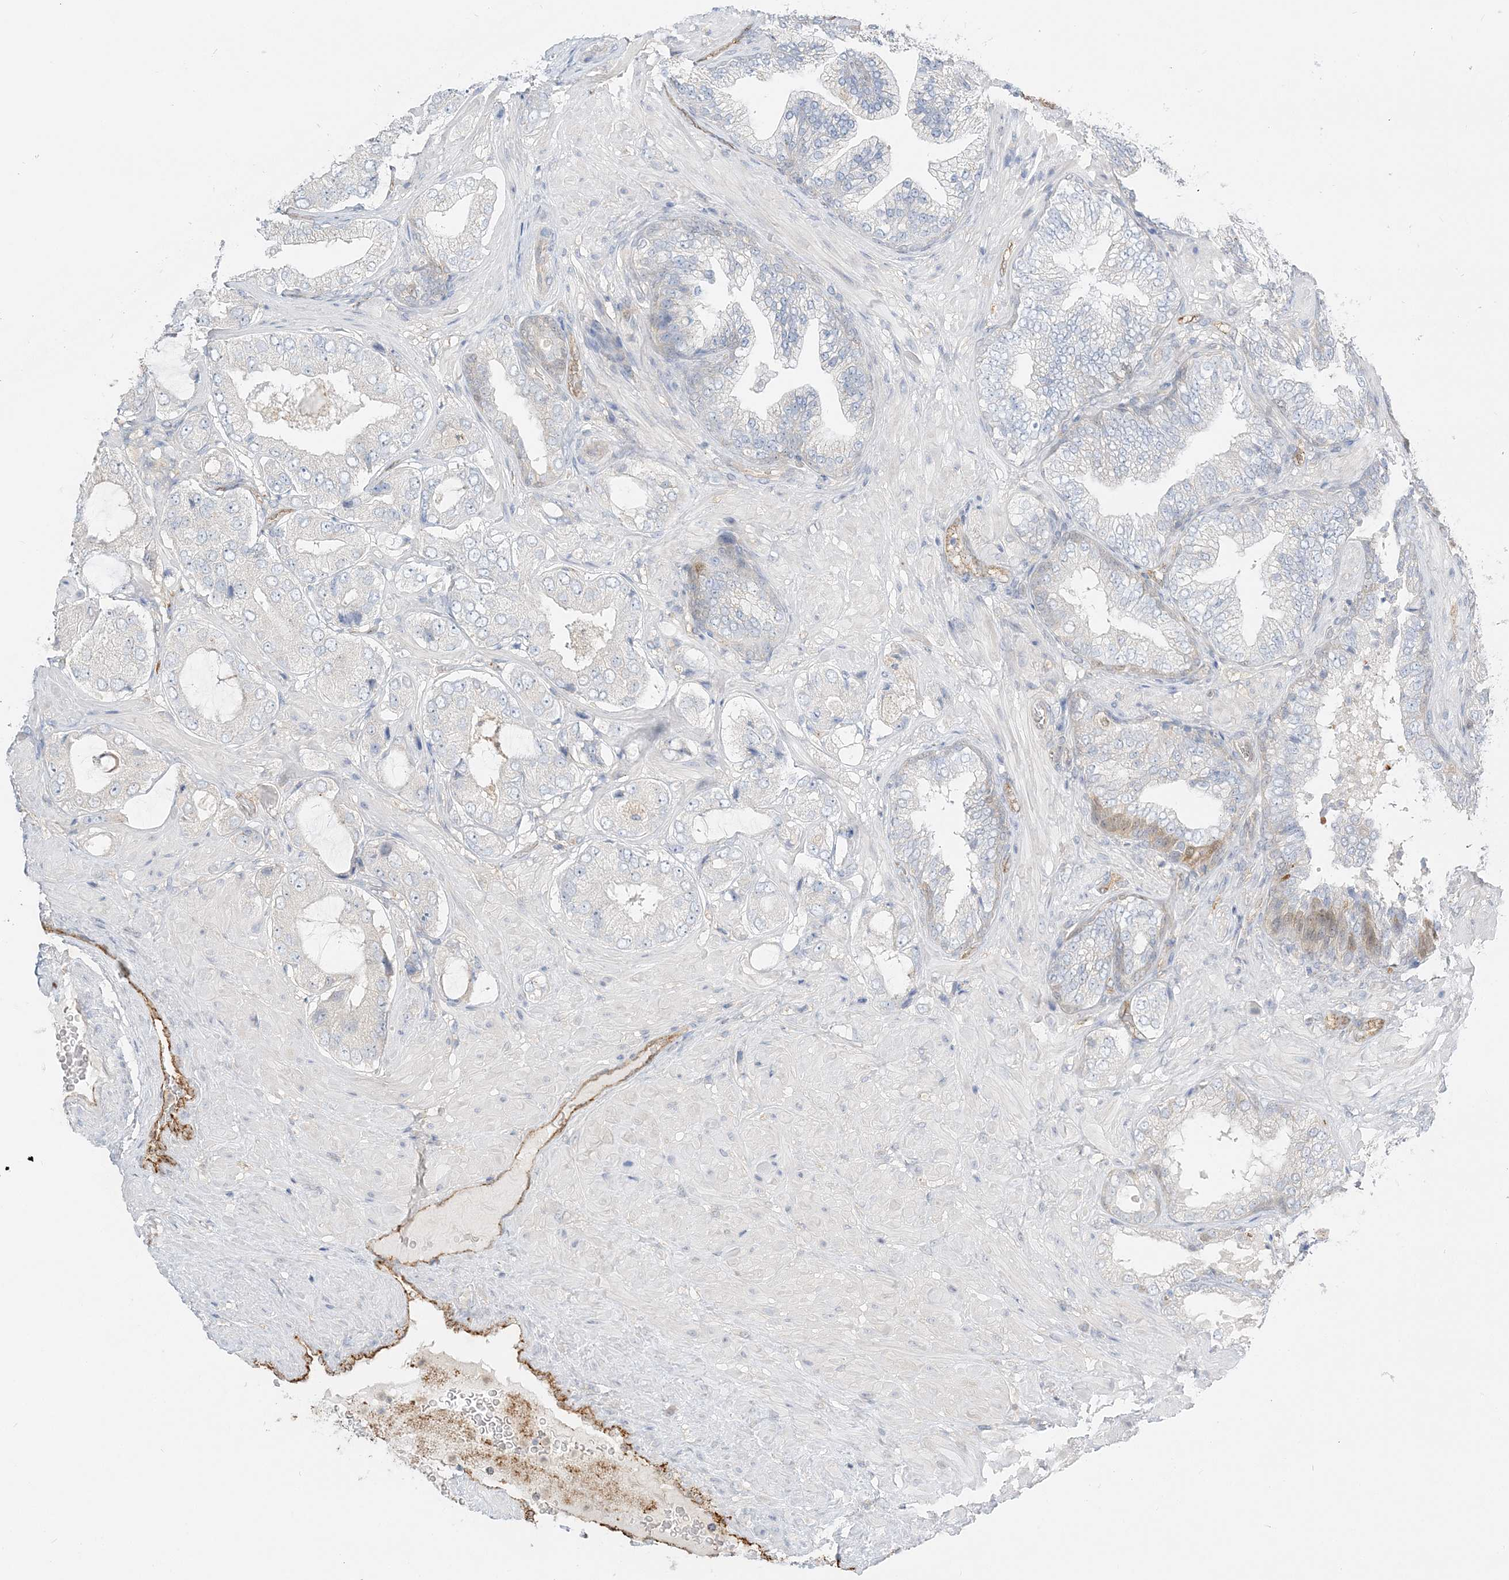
{"staining": {"intensity": "negative", "quantity": "none", "location": "none"}, "tissue": "prostate cancer", "cell_type": "Tumor cells", "image_type": "cancer", "snomed": [{"axis": "morphology", "description": "Adenocarcinoma, High grade"}, {"axis": "topography", "description": "Prostate"}], "caption": "A high-resolution image shows immunohistochemistry (IHC) staining of prostate cancer, which exhibits no significant positivity in tumor cells.", "gene": "INPP1", "patient": {"sex": "male", "age": 59}}